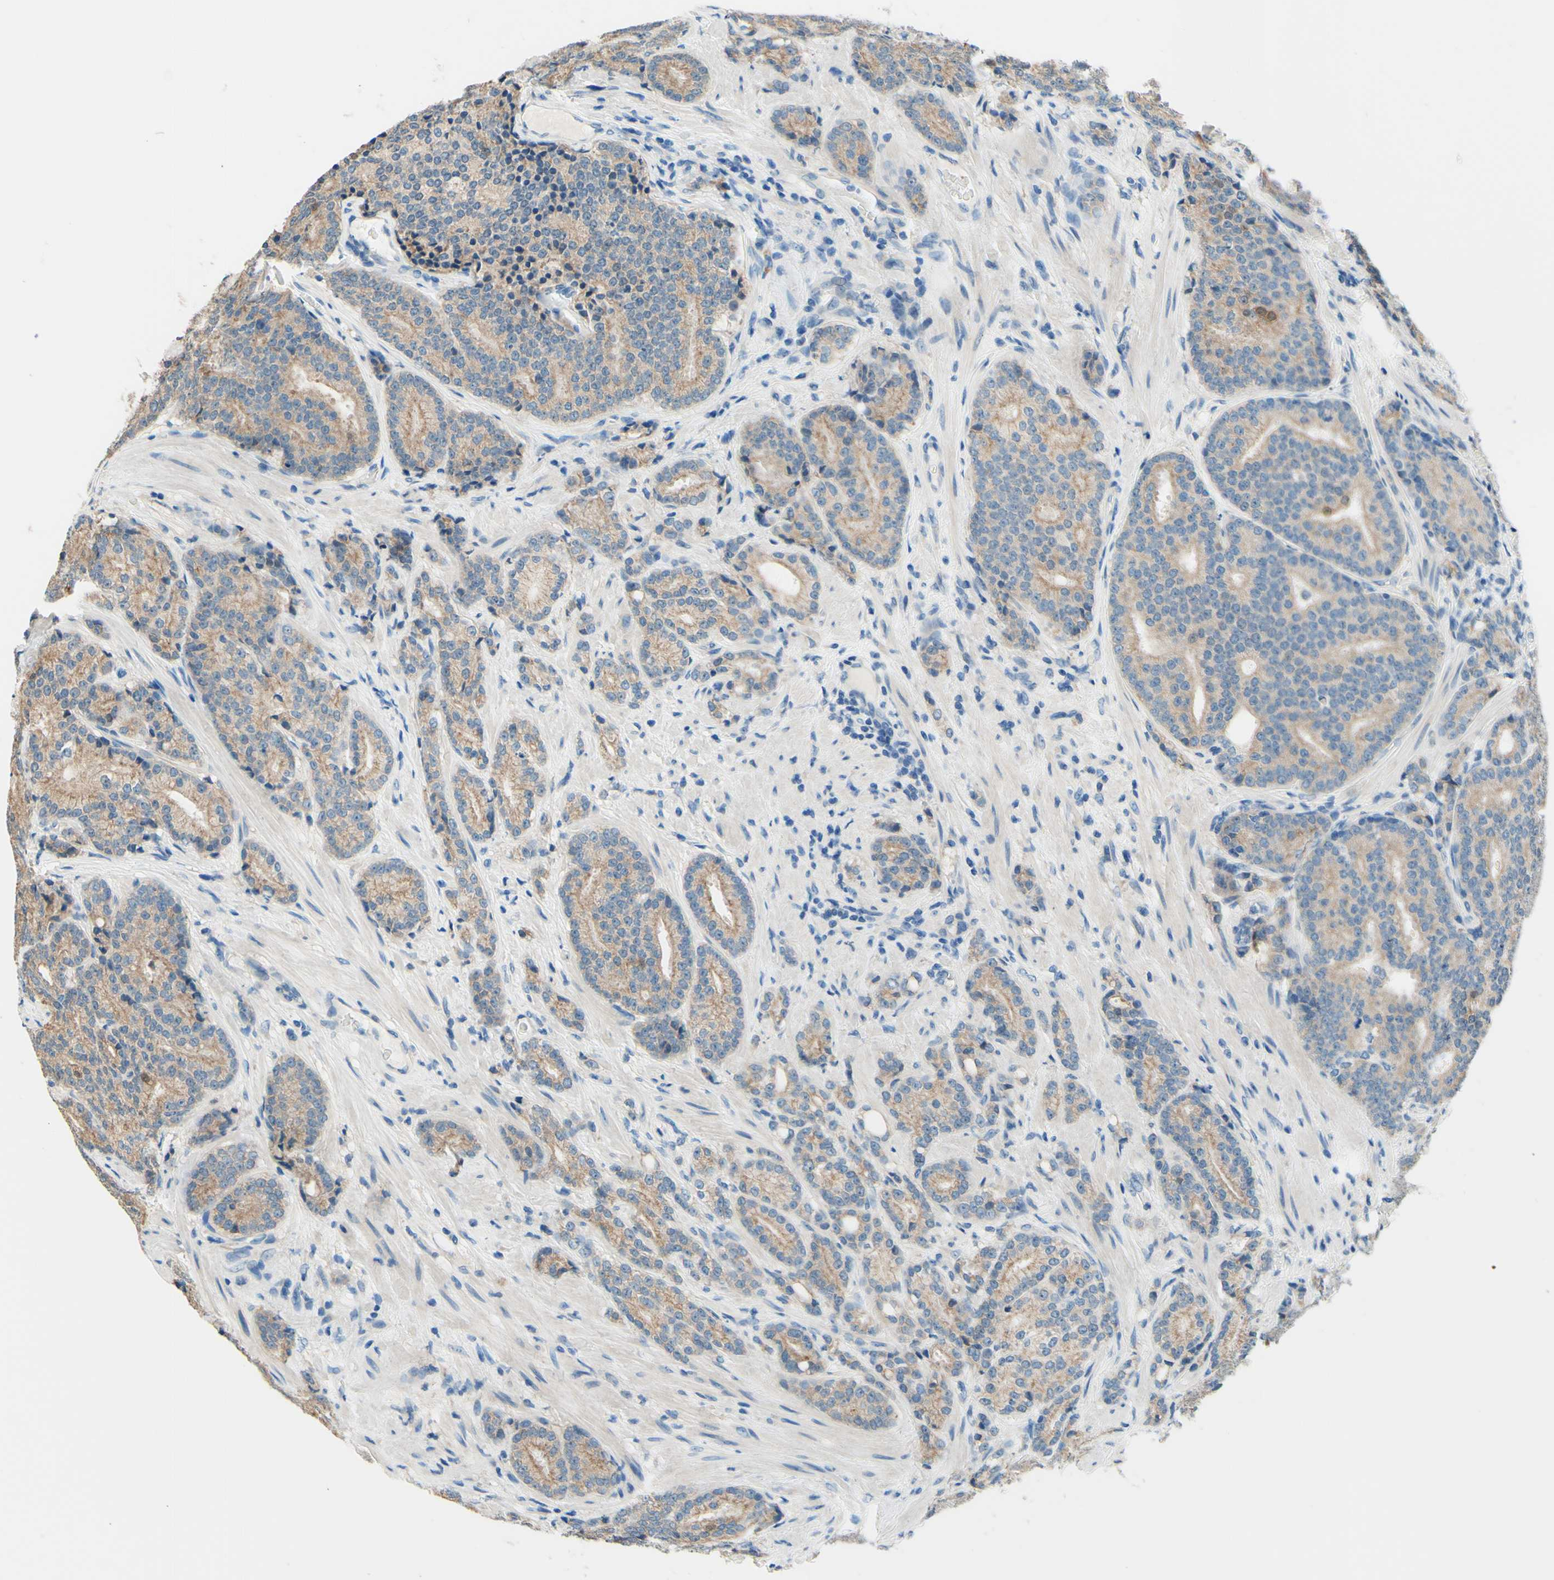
{"staining": {"intensity": "weak", "quantity": ">75%", "location": "cytoplasmic/membranous"}, "tissue": "prostate cancer", "cell_type": "Tumor cells", "image_type": "cancer", "snomed": [{"axis": "morphology", "description": "Adenocarcinoma, High grade"}, {"axis": "topography", "description": "Prostate"}], "caption": "An immunohistochemistry (IHC) histopathology image of neoplastic tissue is shown. Protein staining in brown highlights weak cytoplasmic/membranous positivity in prostate high-grade adenocarcinoma within tumor cells. Ihc stains the protein in brown and the nuclei are stained blue.", "gene": "PASD1", "patient": {"sex": "male", "age": 61}}